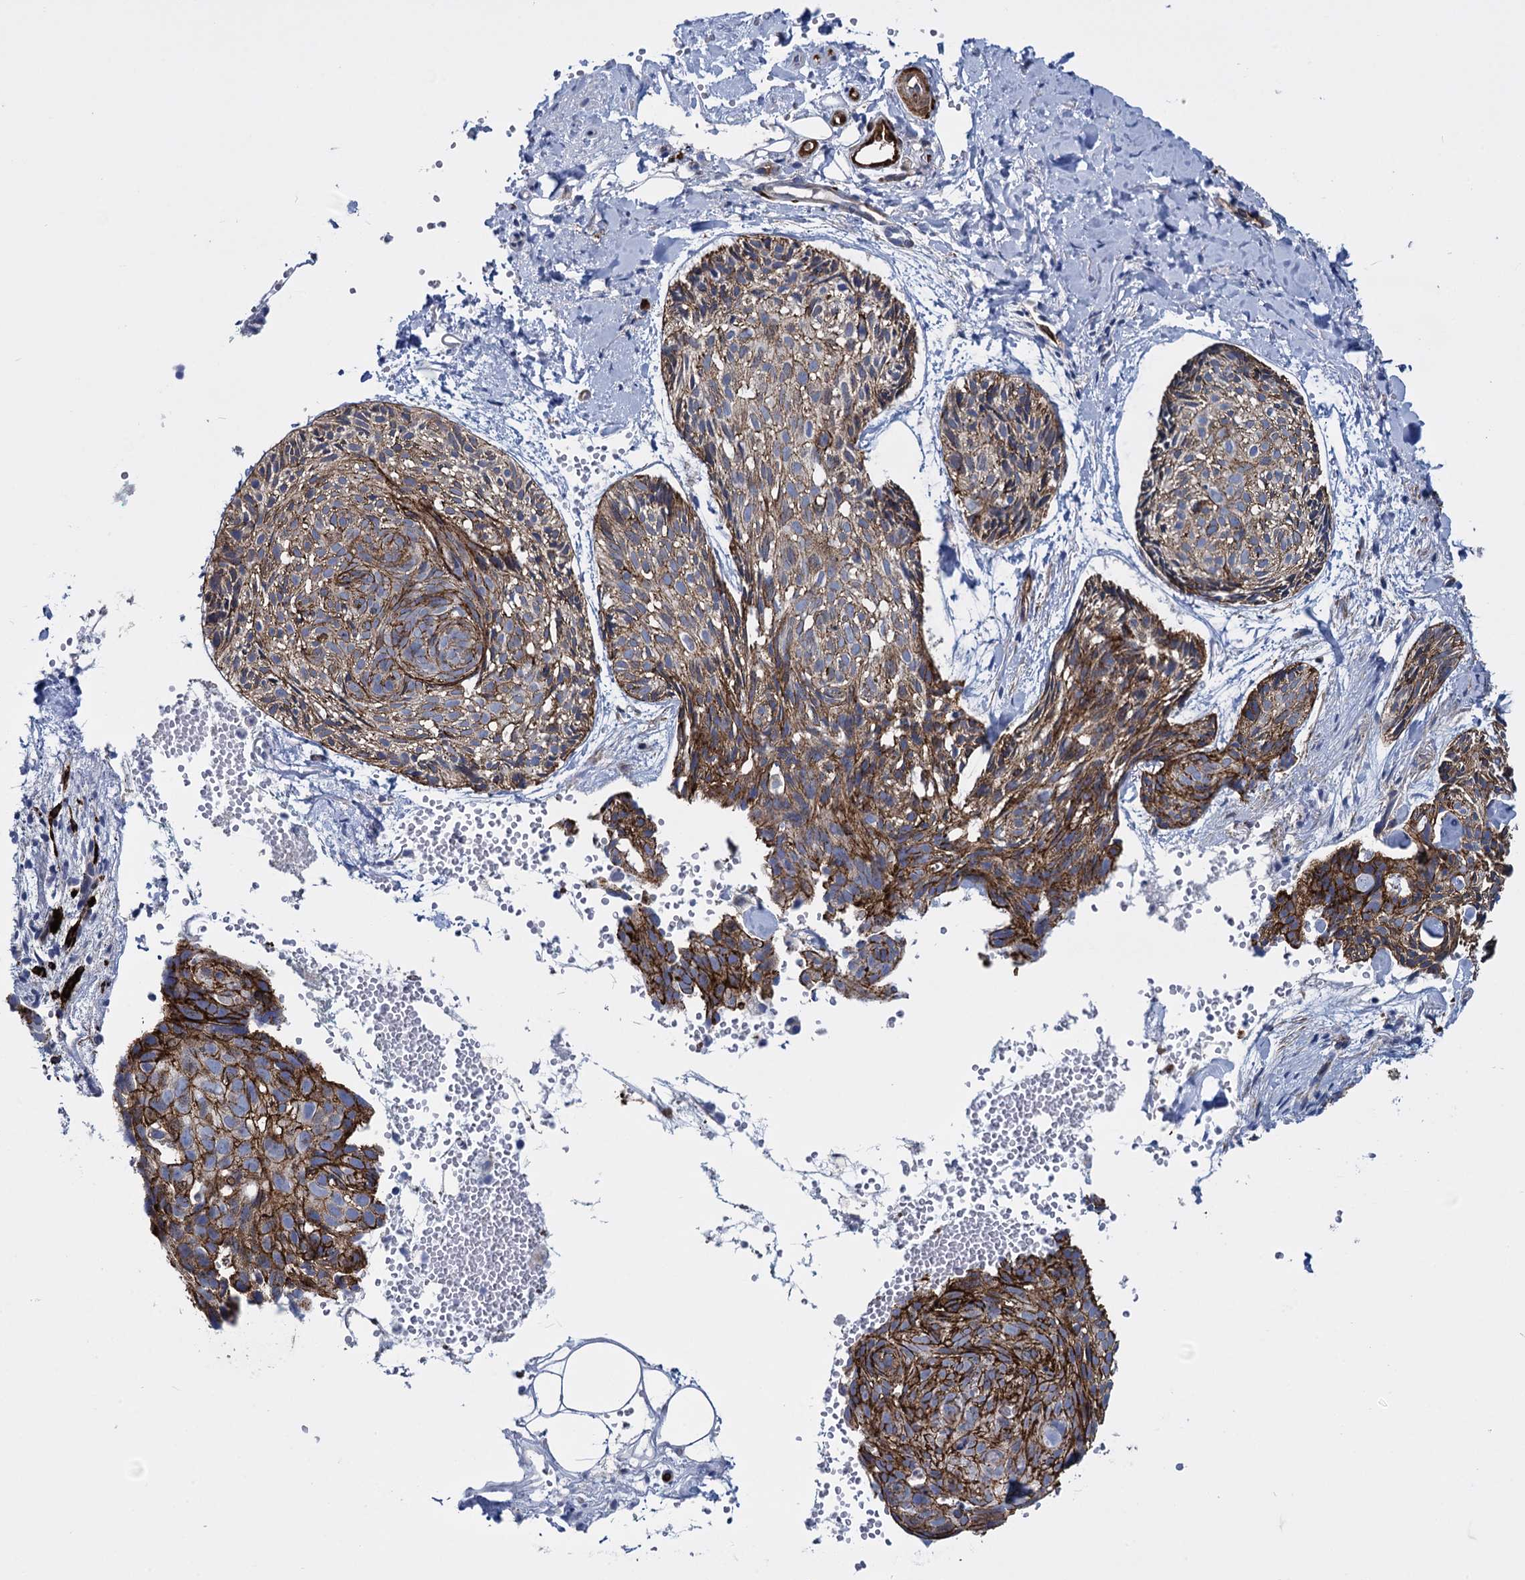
{"staining": {"intensity": "moderate", "quantity": ">75%", "location": "cytoplasmic/membranous"}, "tissue": "skin cancer", "cell_type": "Tumor cells", "image_type": "cancer", "snomed": [{"axis": "morphology", "description": "Normal tissue, NOS"}, {"axis": "morphology", "description": "Basal cell carcinoma"}, {"axis": "topography", "description": "Skin"}], "caption": "Brown immunohistochemical staining in human skin cancer reveals moderate cytoplasmic/membranous expression in approximately >75% of tumor cells. The protein is stained brown, and the nuclei are stained in blue (DAB IHC with brightfield microscopy, high magnification).", "gene": "SNCG", "patient": {"sex": "male", "age": 66}}